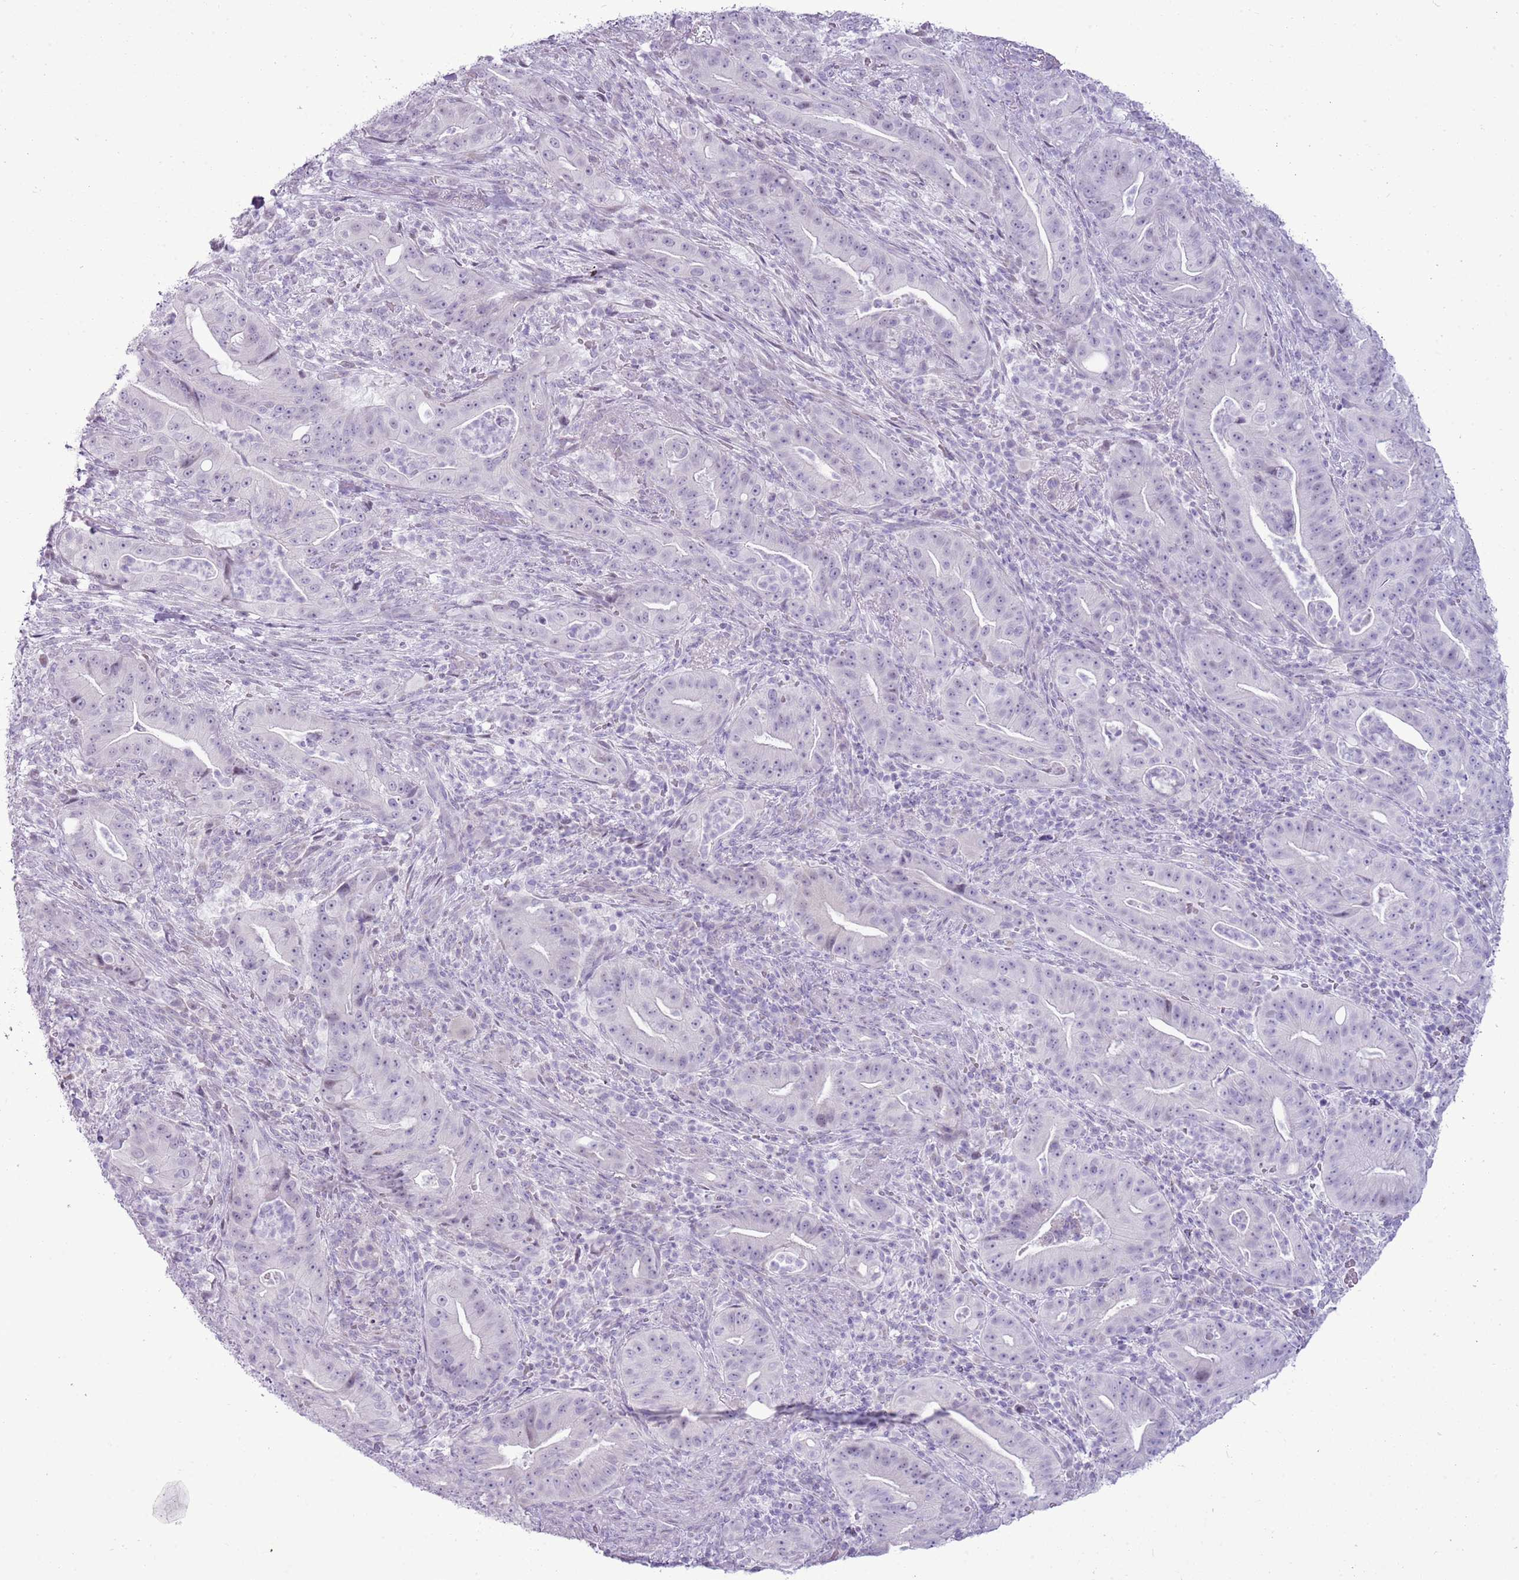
{"staining": {"intensity": "negative", "quantity": "none", "location": "none"}, "tissue": "pancreatic cancer", "cell_type": "Tumor cells", "image_type": "cancer", "snomed": [{"axis": "morphology", "description": "Adenocarcinoma, NOS"}, {"axis": "topography", "description": "Pancreas"}], "caption": "Immunohistochemical staining of human pancreatic adenocarcinoma displays no significant staining in tumor cells.", "gene": "RPL3L", "patient": {"sex": "male", "age": 71}}